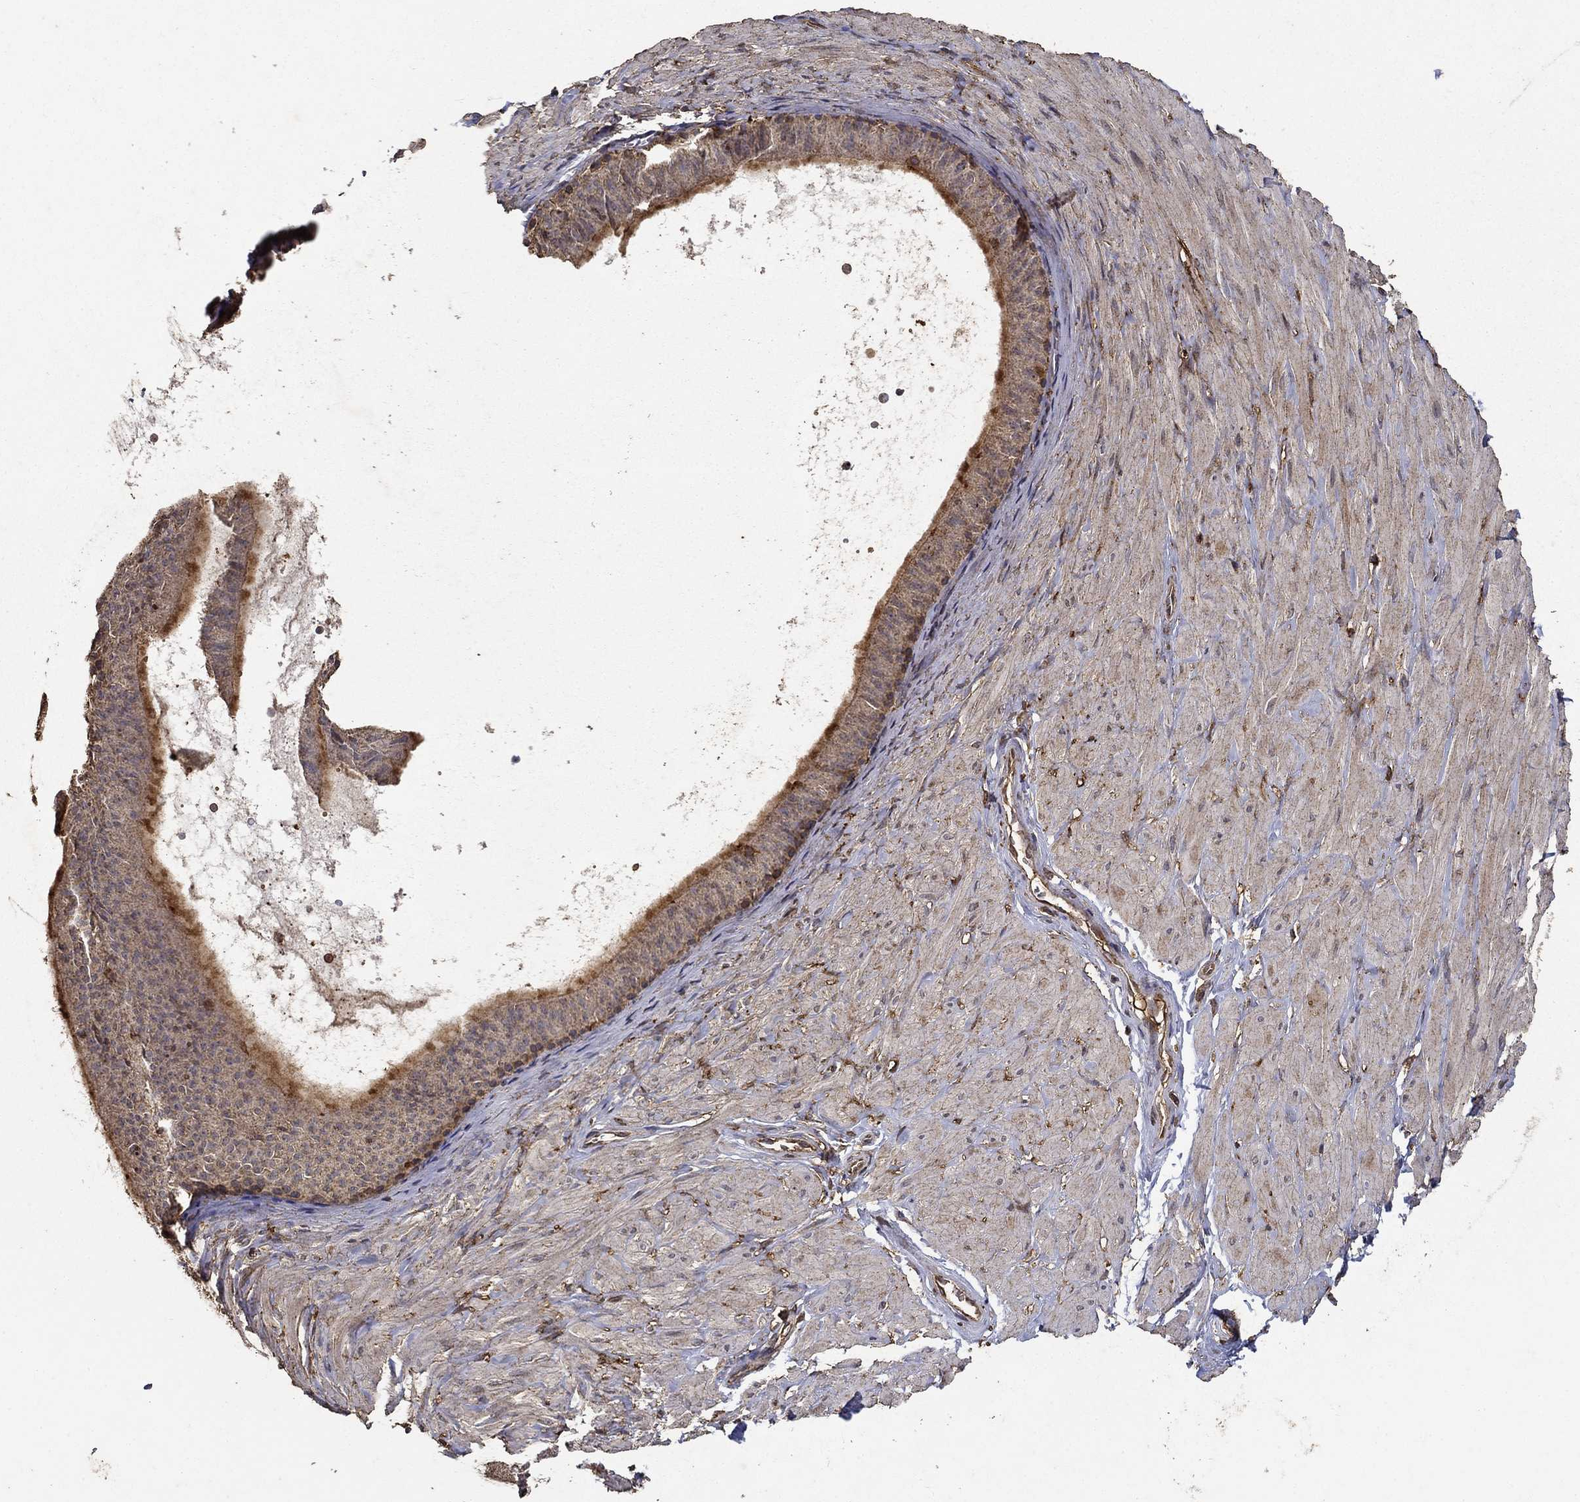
{"staining": {"intensity": "negative", "quantity": "none", "location": "none"}, "tissue": "adipose tissue", "cell_type": "Adipocytes", "image_type": "normal", "snomed": [{"axis": "morphology", "description": "Normal tissue, NOS"}, {"axis": "topography", "description": "Smooth muscle"}, {"axis": "topography", "description": "Peripheral nerve tissue"}], "caption": "Adipocytes show no significant protein positivity in benign adipose tissue.", "gene": "IFRD1", "patient": {"sex": "male", "age": 22}}